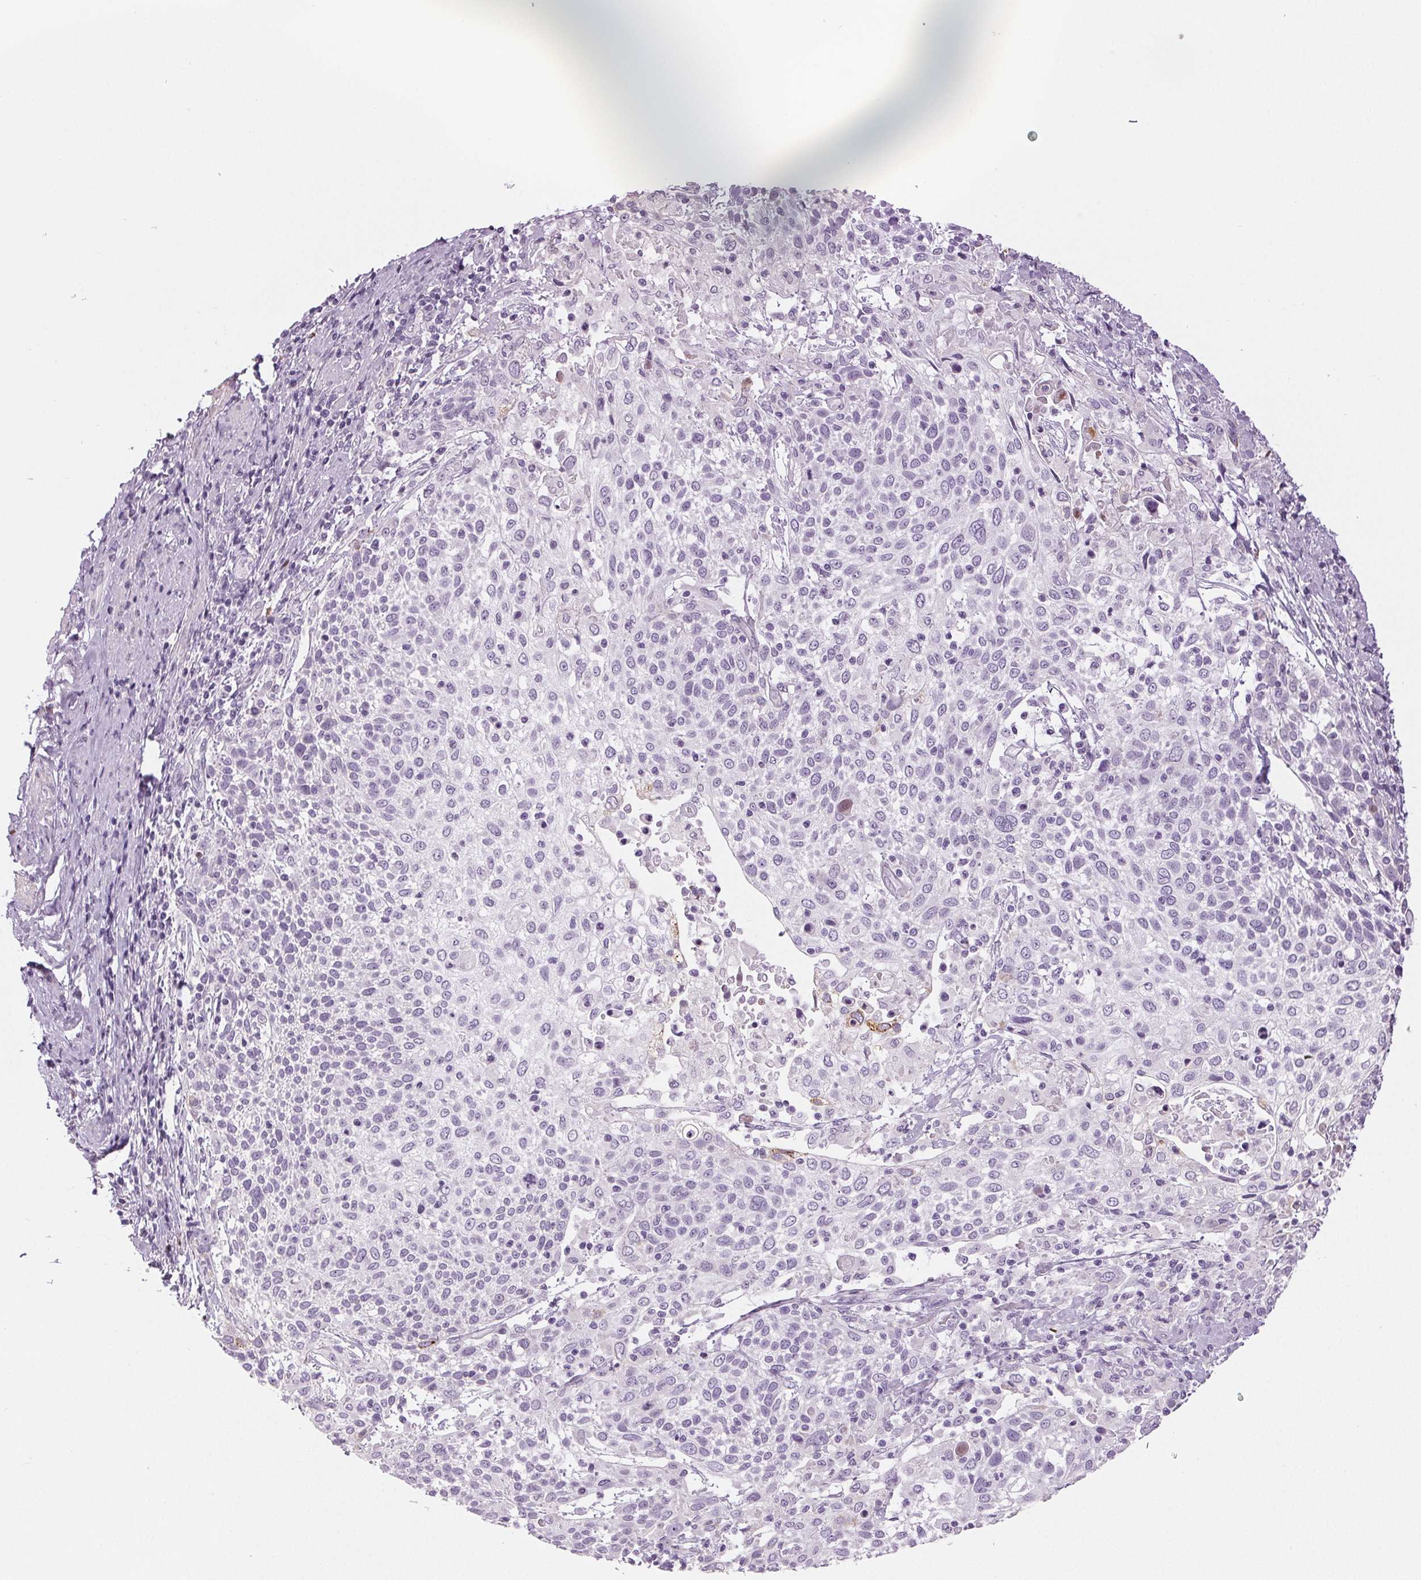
{"staining": {"intensity": "negative", "quantity": "none", "location": "none"}, "tissue": "cervical cancer", "cell_type": "Tumor cells", "image_type": "cancer", "snomed": [{"axis": "morphology", "description": "Squamous cell carcinoma, NOS"}, {"axis": "topography", "description": "Cervix"}], "caption": "Immunohistochemical staining of cervical cancer displays no significant staining in tumor cells.", "gene": "MISP", "patient": {"sex": "female", "age": 61}}